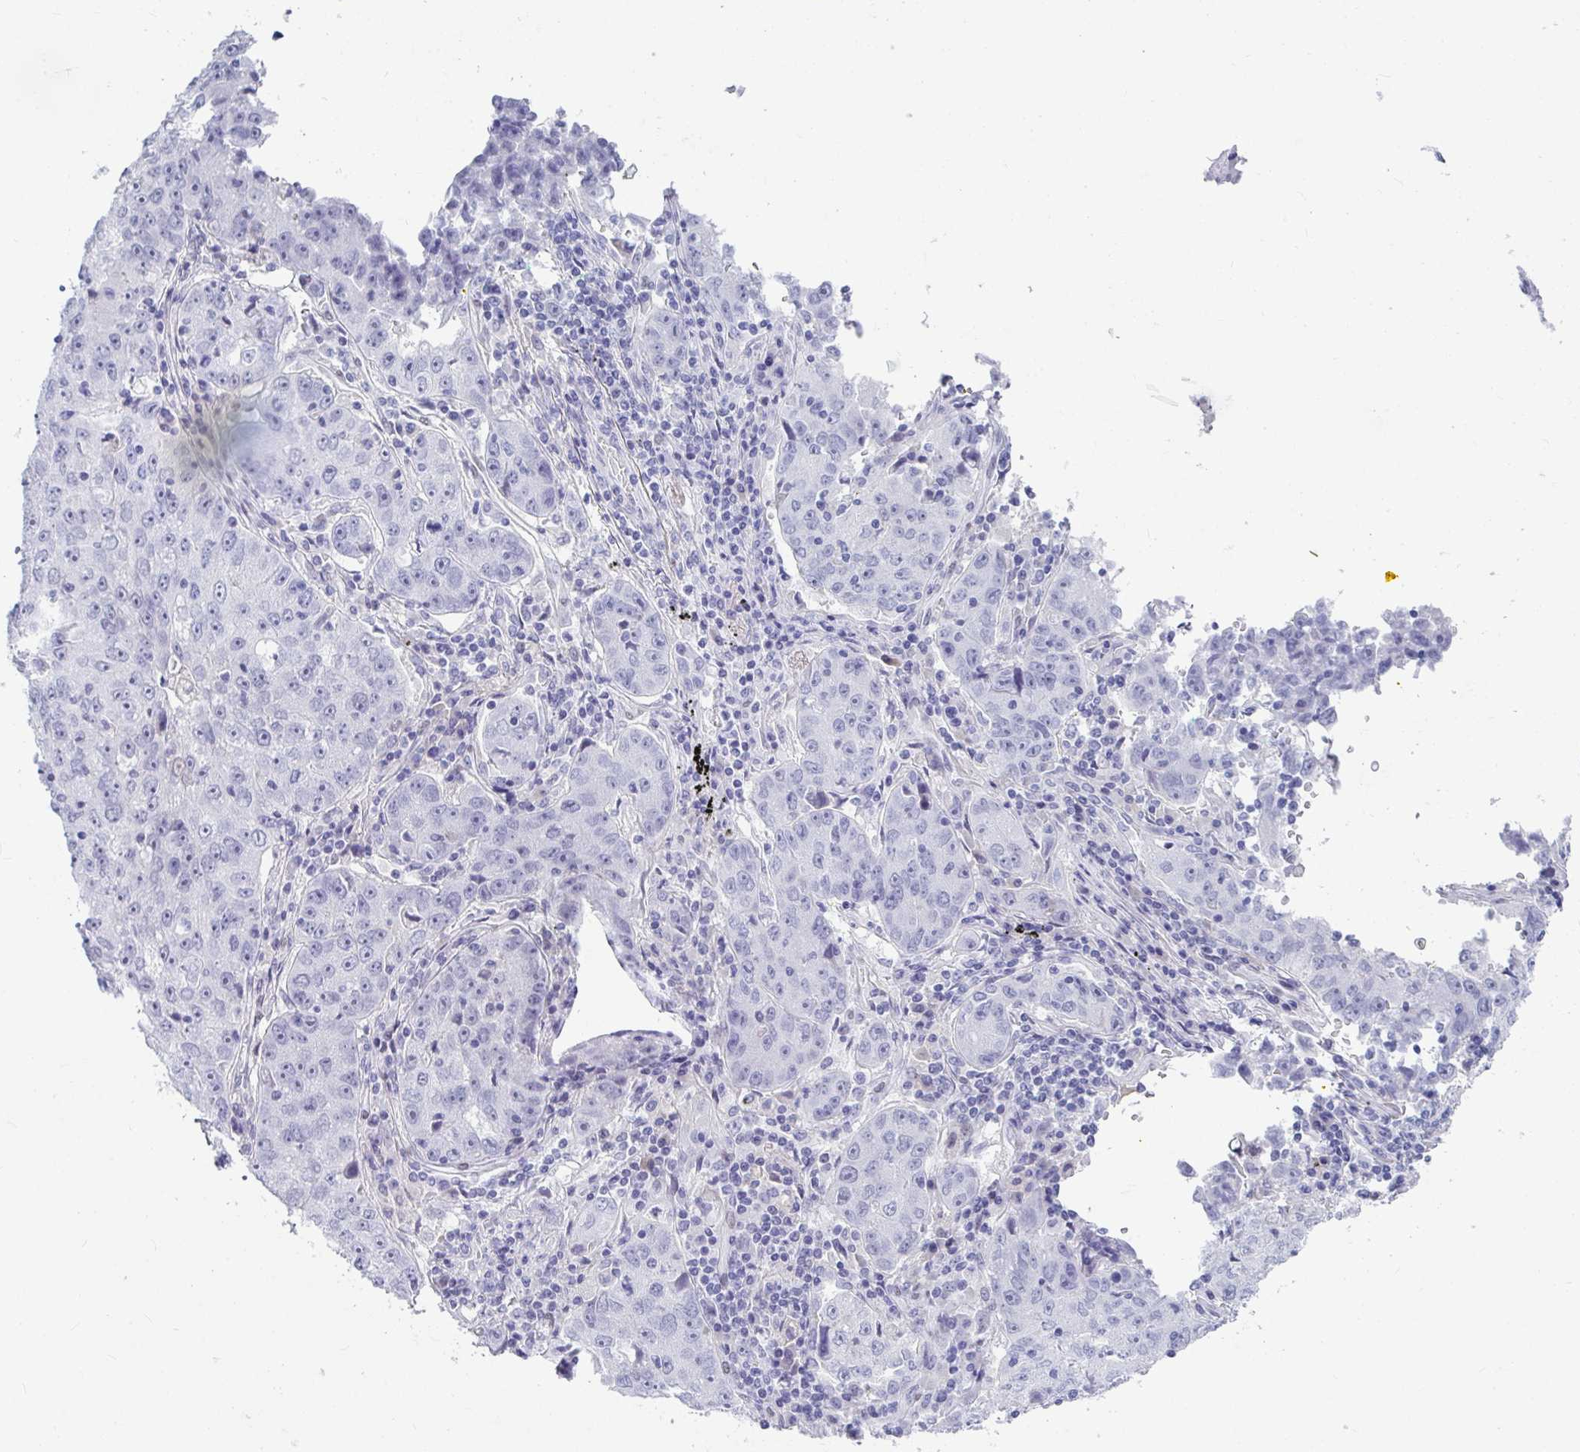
{"staining": {"intensity": "negative", "quantity": "none", "location": "none"}, "tissue": "lung cancer", "cell_type": "Tumor cells", "image_type": "cancer", "snomed": [{"axis": "morphology", "description": "Normal morphology"}, {"axis": "morphology", "description": "Adenocarcinoma, NOS"}, {"axis": "topography", "description": "Lymph node"}, {"axis": "topography", "description": "Lung"}], "caption": "The micrograph demonstrates no significant positivity in tumor cells of adenocarcinoma (lung).", "gene": "NPY", "patient": {"sex": "female", "age": 57}}